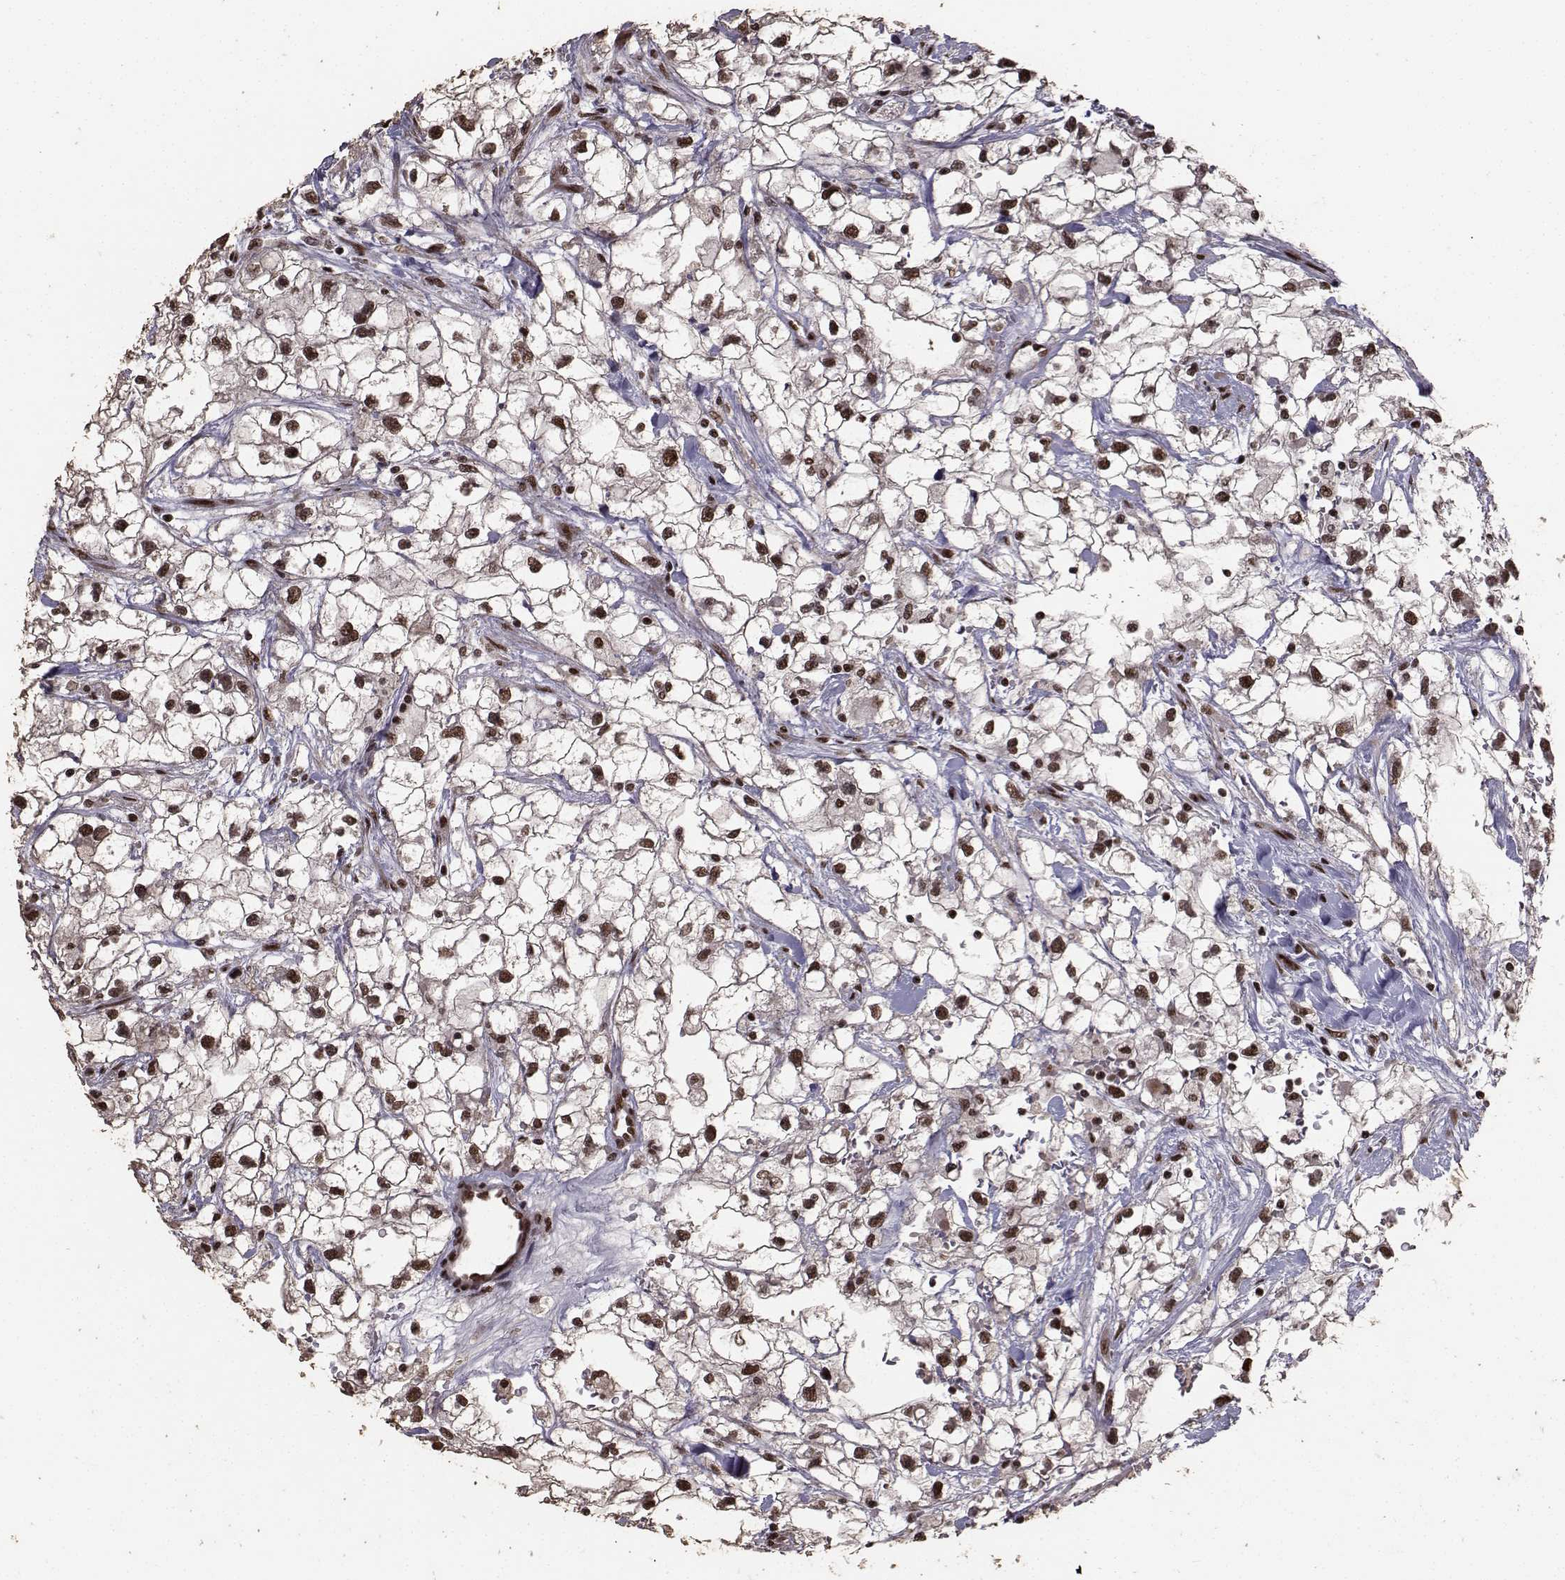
{"staining": {"intensity": "strong", "quantity": ">75%", "location": "nuclear"}, "tissue": "renal cancer", "cell_type": "Tumor cells", "image_type": "cancer", "snomed": [{"axis": "morphology", "description": "Adenocarcinoma, NOS"}, {"axis": "topography", "description": "Kidney"}], "caption": "Human renal cancer (adenocarcinoma) stained for a protein (brown) displays strong nuclear positive positivity in approximately >75% of tumor cells.", "gene": "SF1", "patient": {"sex": "male", "age": 59}}